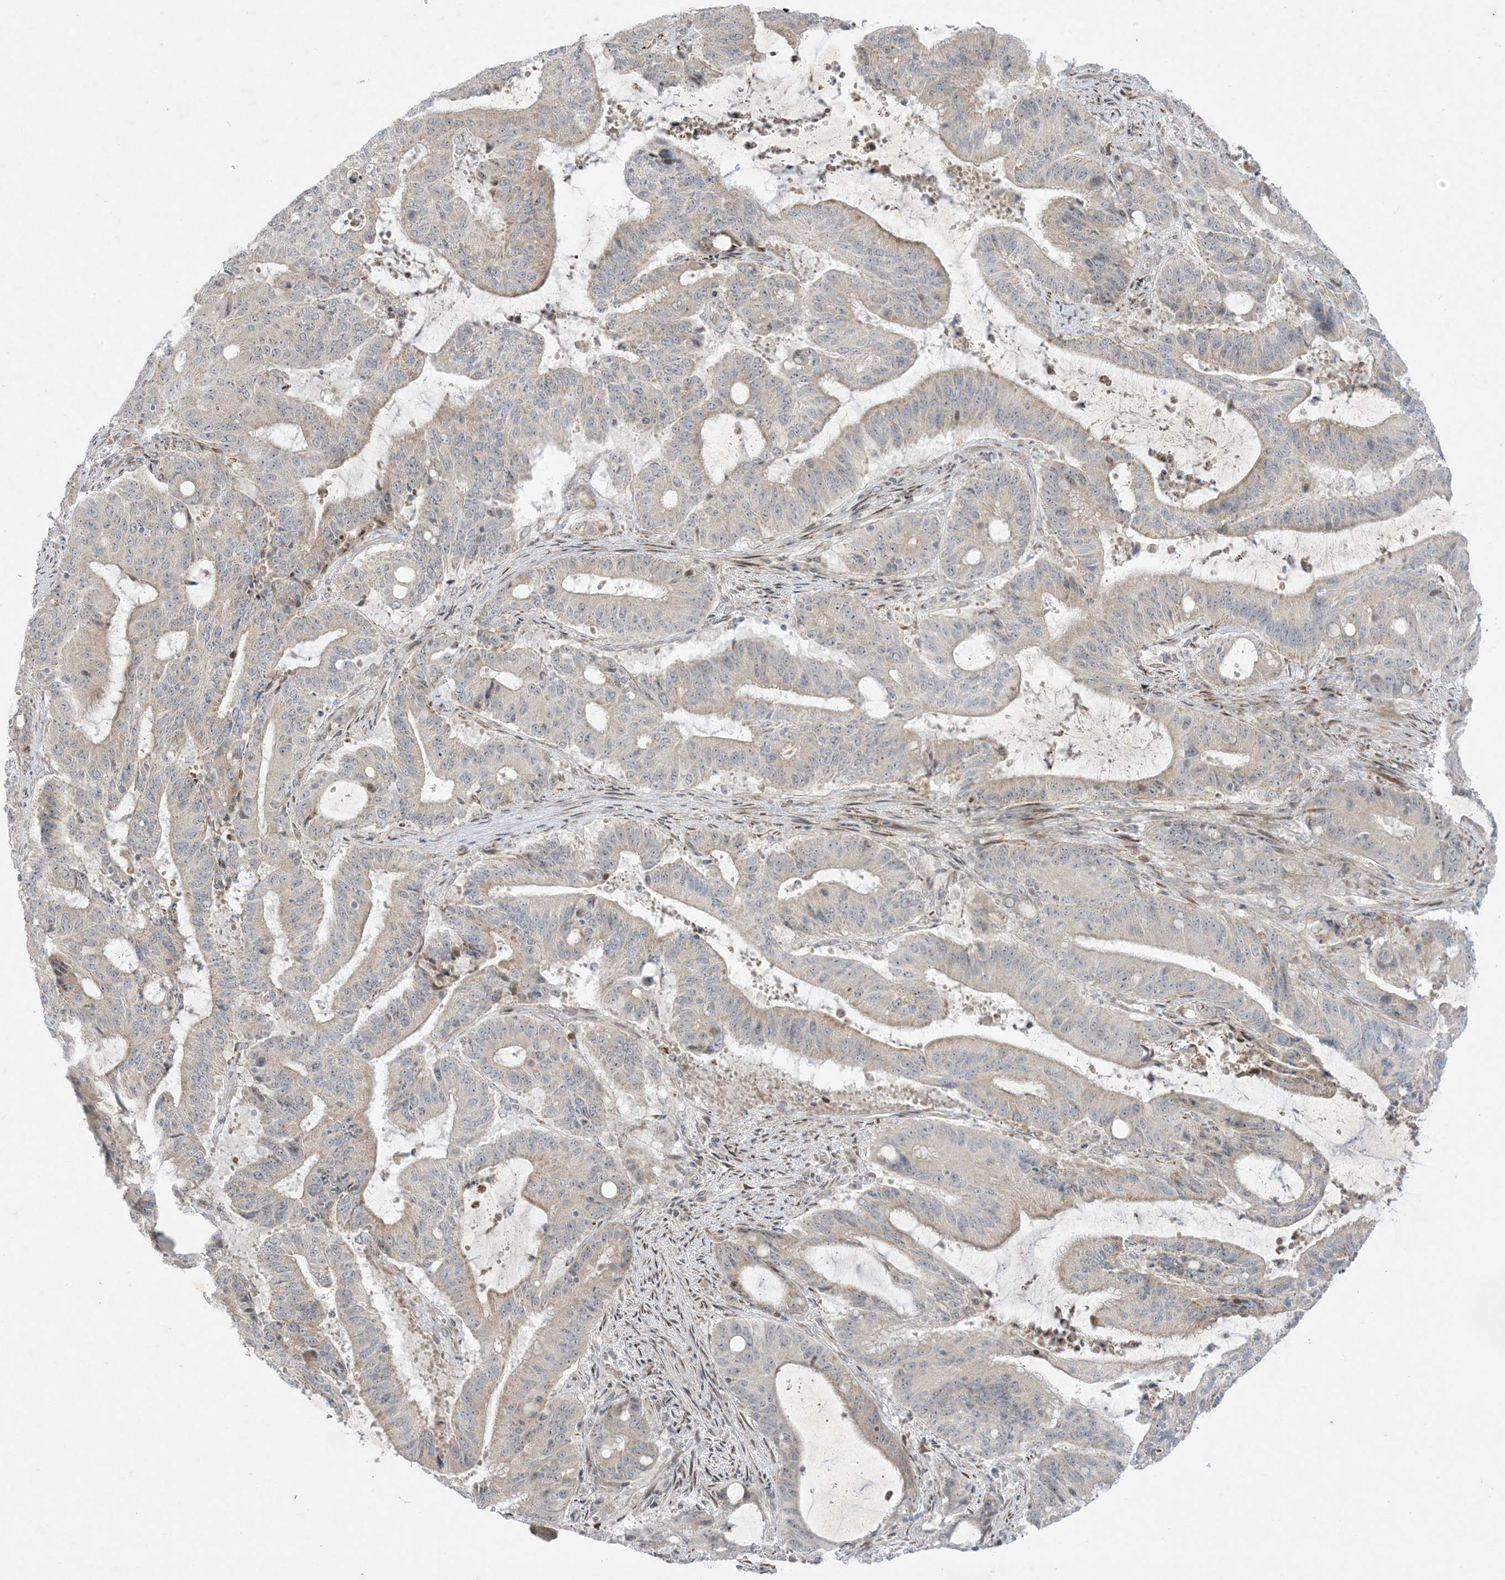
{"staining": {"intensity": "negative", "quantity": "none", "location": "none"}, "tissue": "liver cancer", "cell_type": "Tumor cells", "image_type": "cancer", "snomed": [{"axis": "morphology", "description": "Normal tissue, NOS"}, {"axis": "morphology", "description": "Cholangiocarcinoma"}, {"axis": "topography", "description": "Liver"}, {"axis": "topography", "description": "Peripheral nerve tissue"}], "caption": "IHC micrograph of cholangiocarcinoma (liver) stained for a protein (brown), which shows no positivity in tumor cells. Brightfield microscopy of immunohistochemistry stained with DAB (3,3'-diaminobenzidine) (brown) and hematoxylin (blue), captured at high magnification.", "gene": "SOGA3", "patient": {"sex": "female", "age": 73}}